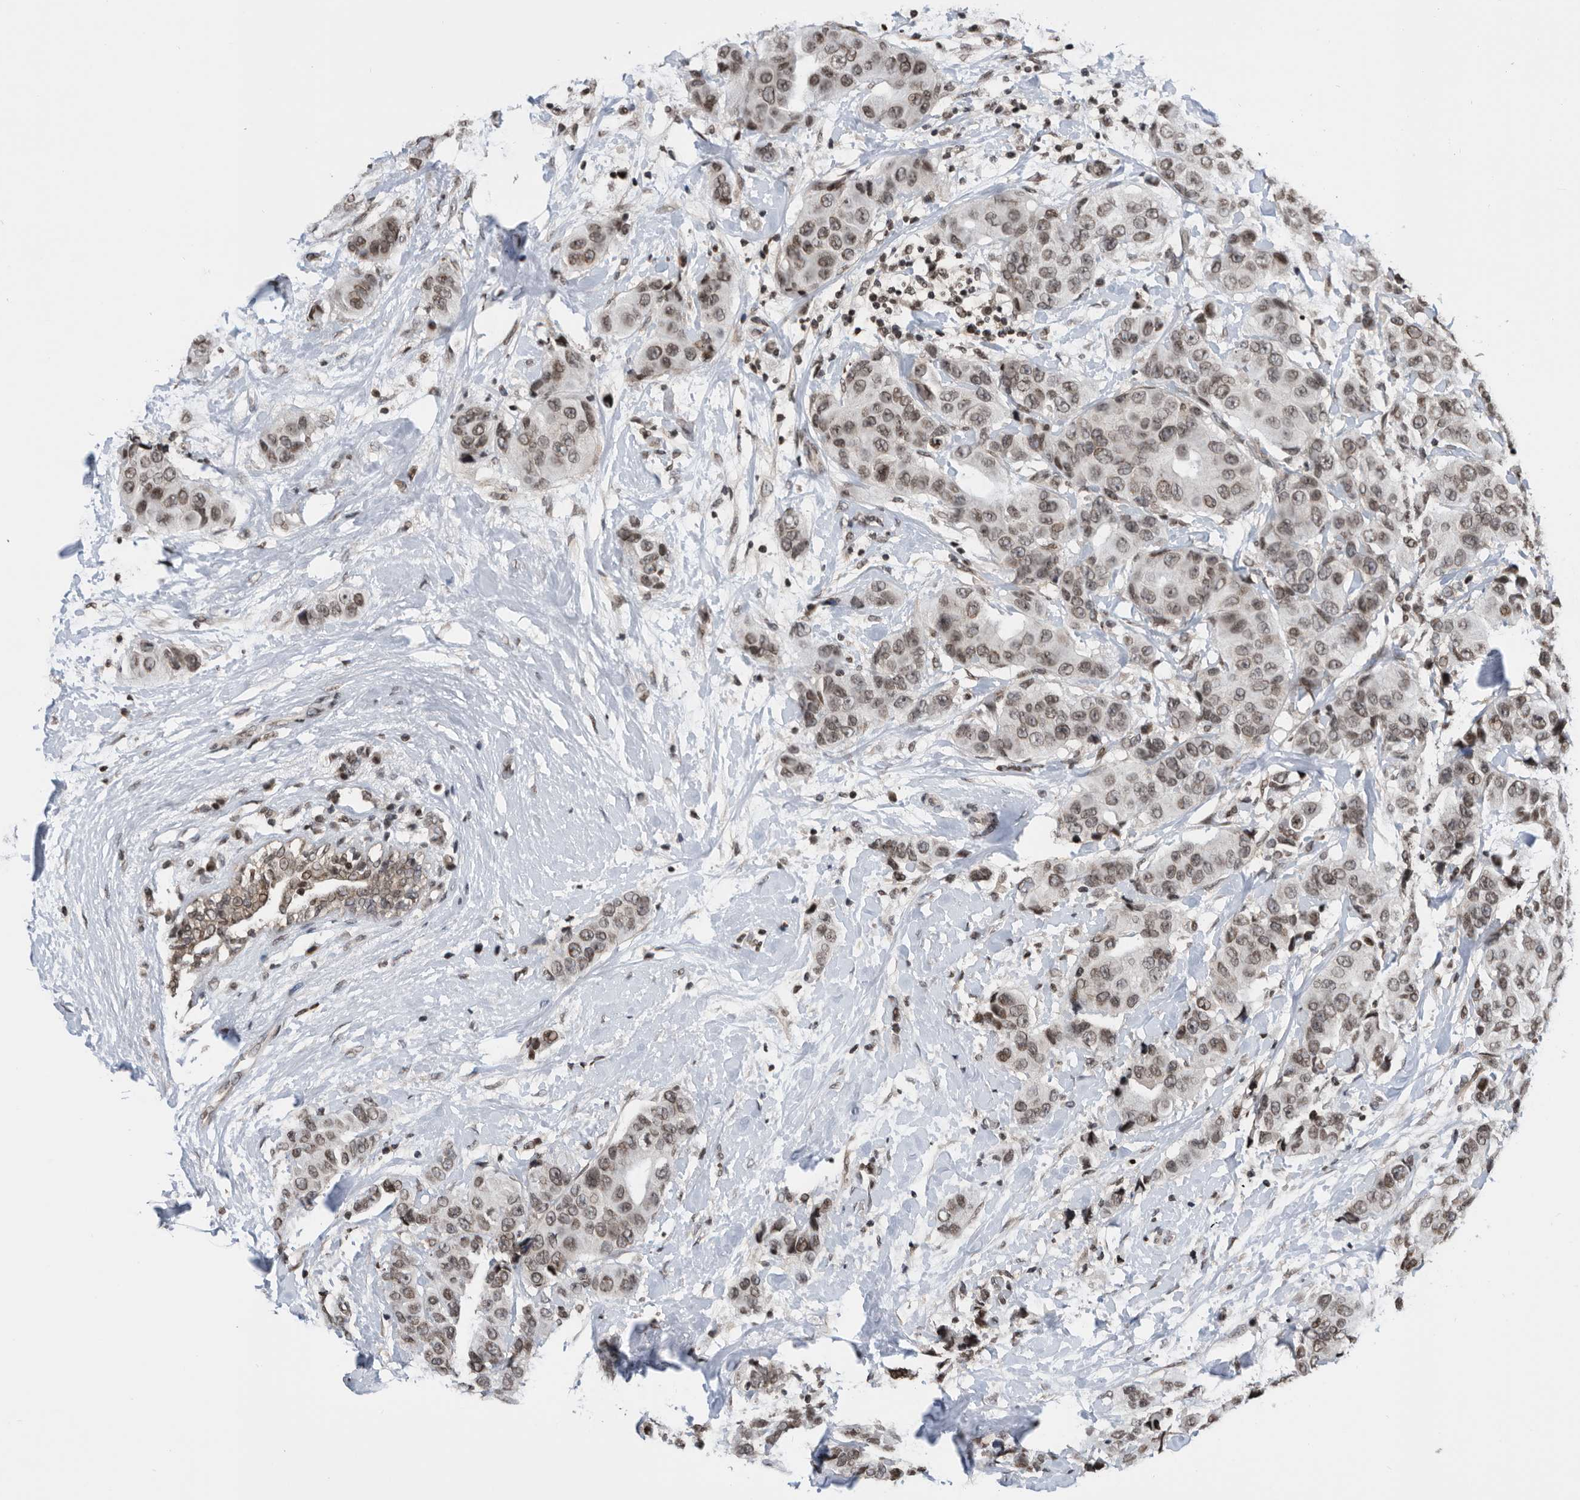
{"staining": {"intensity": "weak", "quantity": ">75%", "location": "nuclear"}, "tissue": "breast cancer", "cell_type": "Tumor cells", "image_type": "cancer", "snomed": [{"axis": "morphology", "description": "Normal tissue, NOS"}, {"axis": "morphology", "description": "Duct carcinoma"}, {"axis": "topography", "description": "Breast"}], "caption": "Immunohistochemistry histopathology image of neoplastic tissue: breast cancer stained using IHC demonstrates low levels of weak protein expression localized specifically in the nuclear of tumor cells, appearing as a nuclear brown color.", "gene": "SNRNP48", "patient": {"sex": "female", "age": 39}}